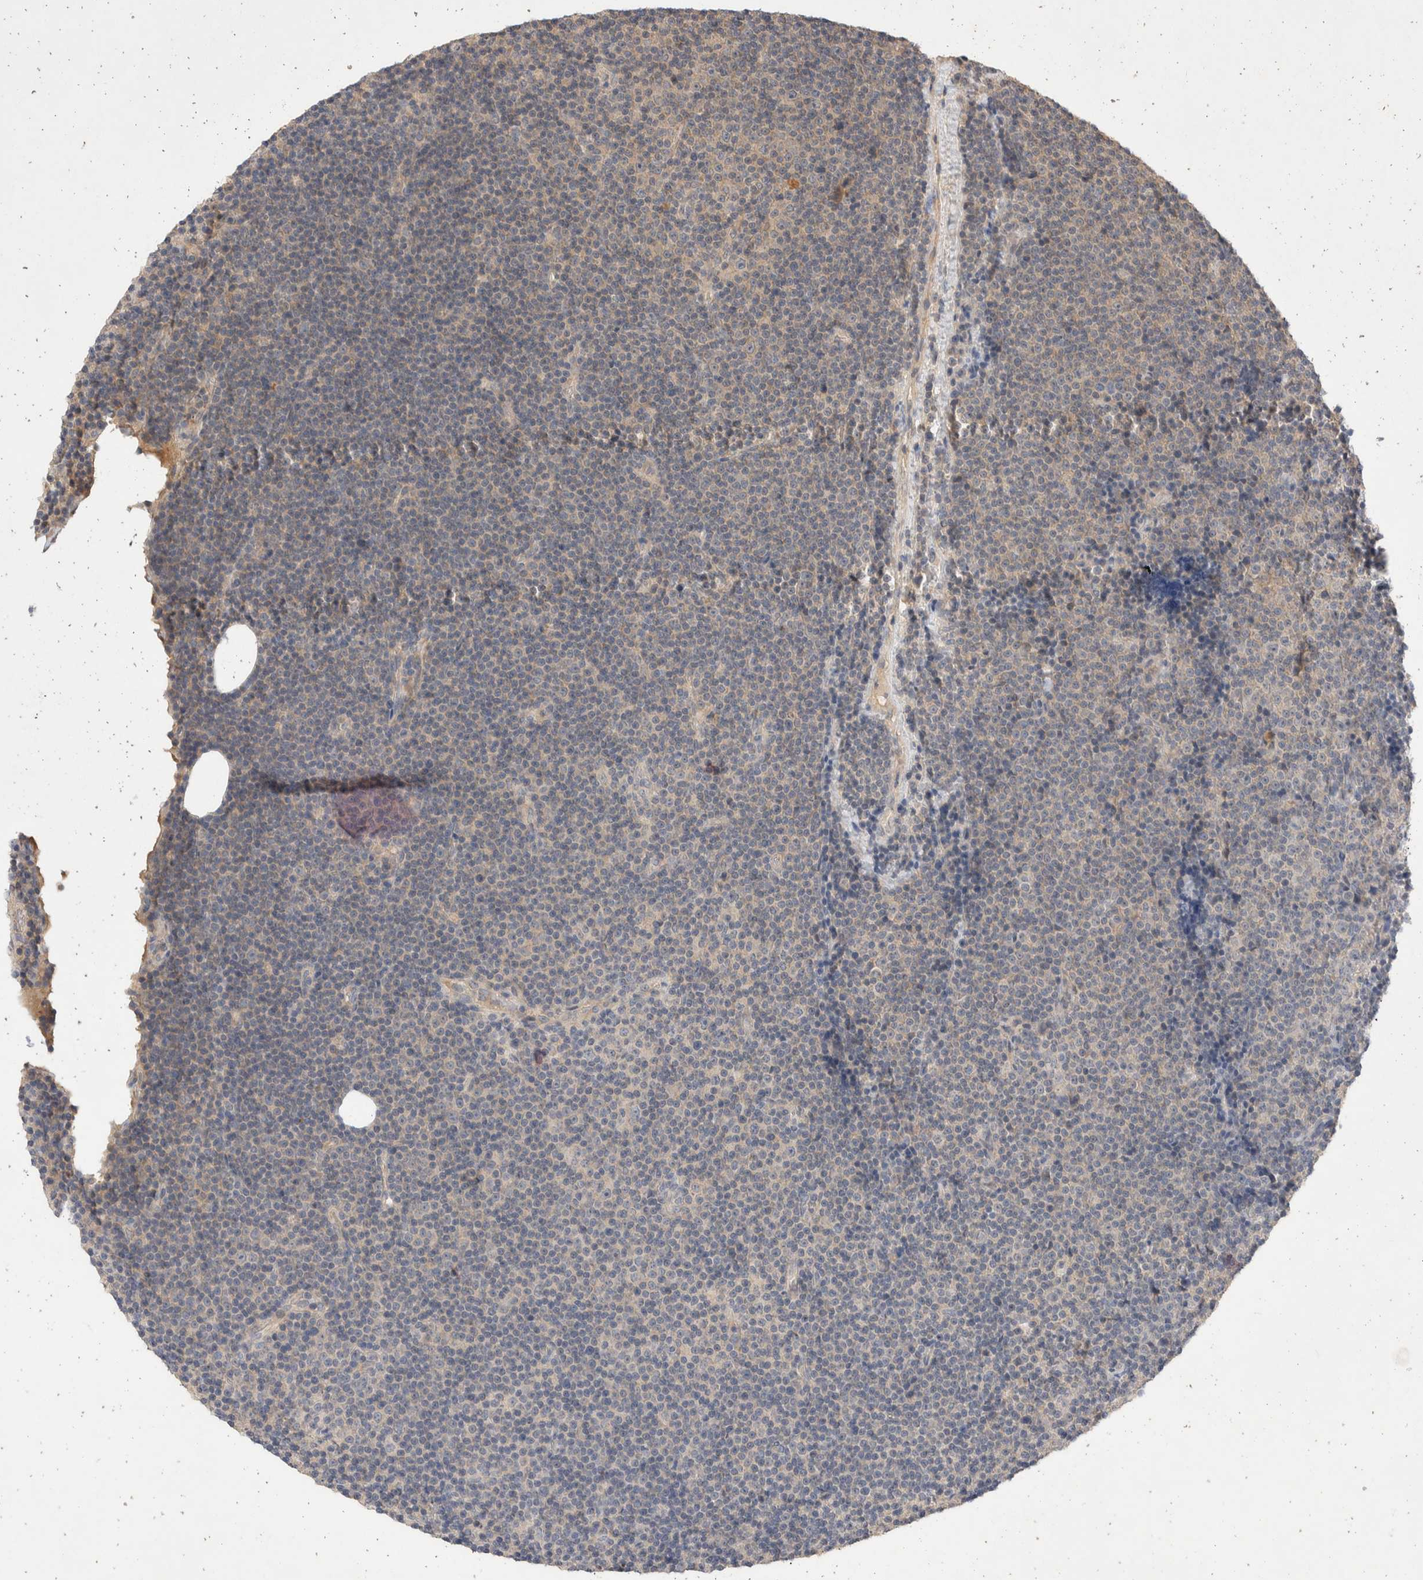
{"staining": {"intensity": "negative", "quantity": "none", "location": "none"}, "tissue": "lymphoma", "cell_type": "Tumor cells", "image_type": "cancer", "snomed": [{"axis": "morphology", "description": "Malignant lymphoma, non-Hodgkin's type, Low grade"}, {"axis": "topography", "description": "Lymph node"}], "caption": "Immunohistochemical staining of human lymphoma exhibits no significant positivity in tumor cells.", "gene": "NSMAF", "patient": {"sex": "female", "age": 67}}